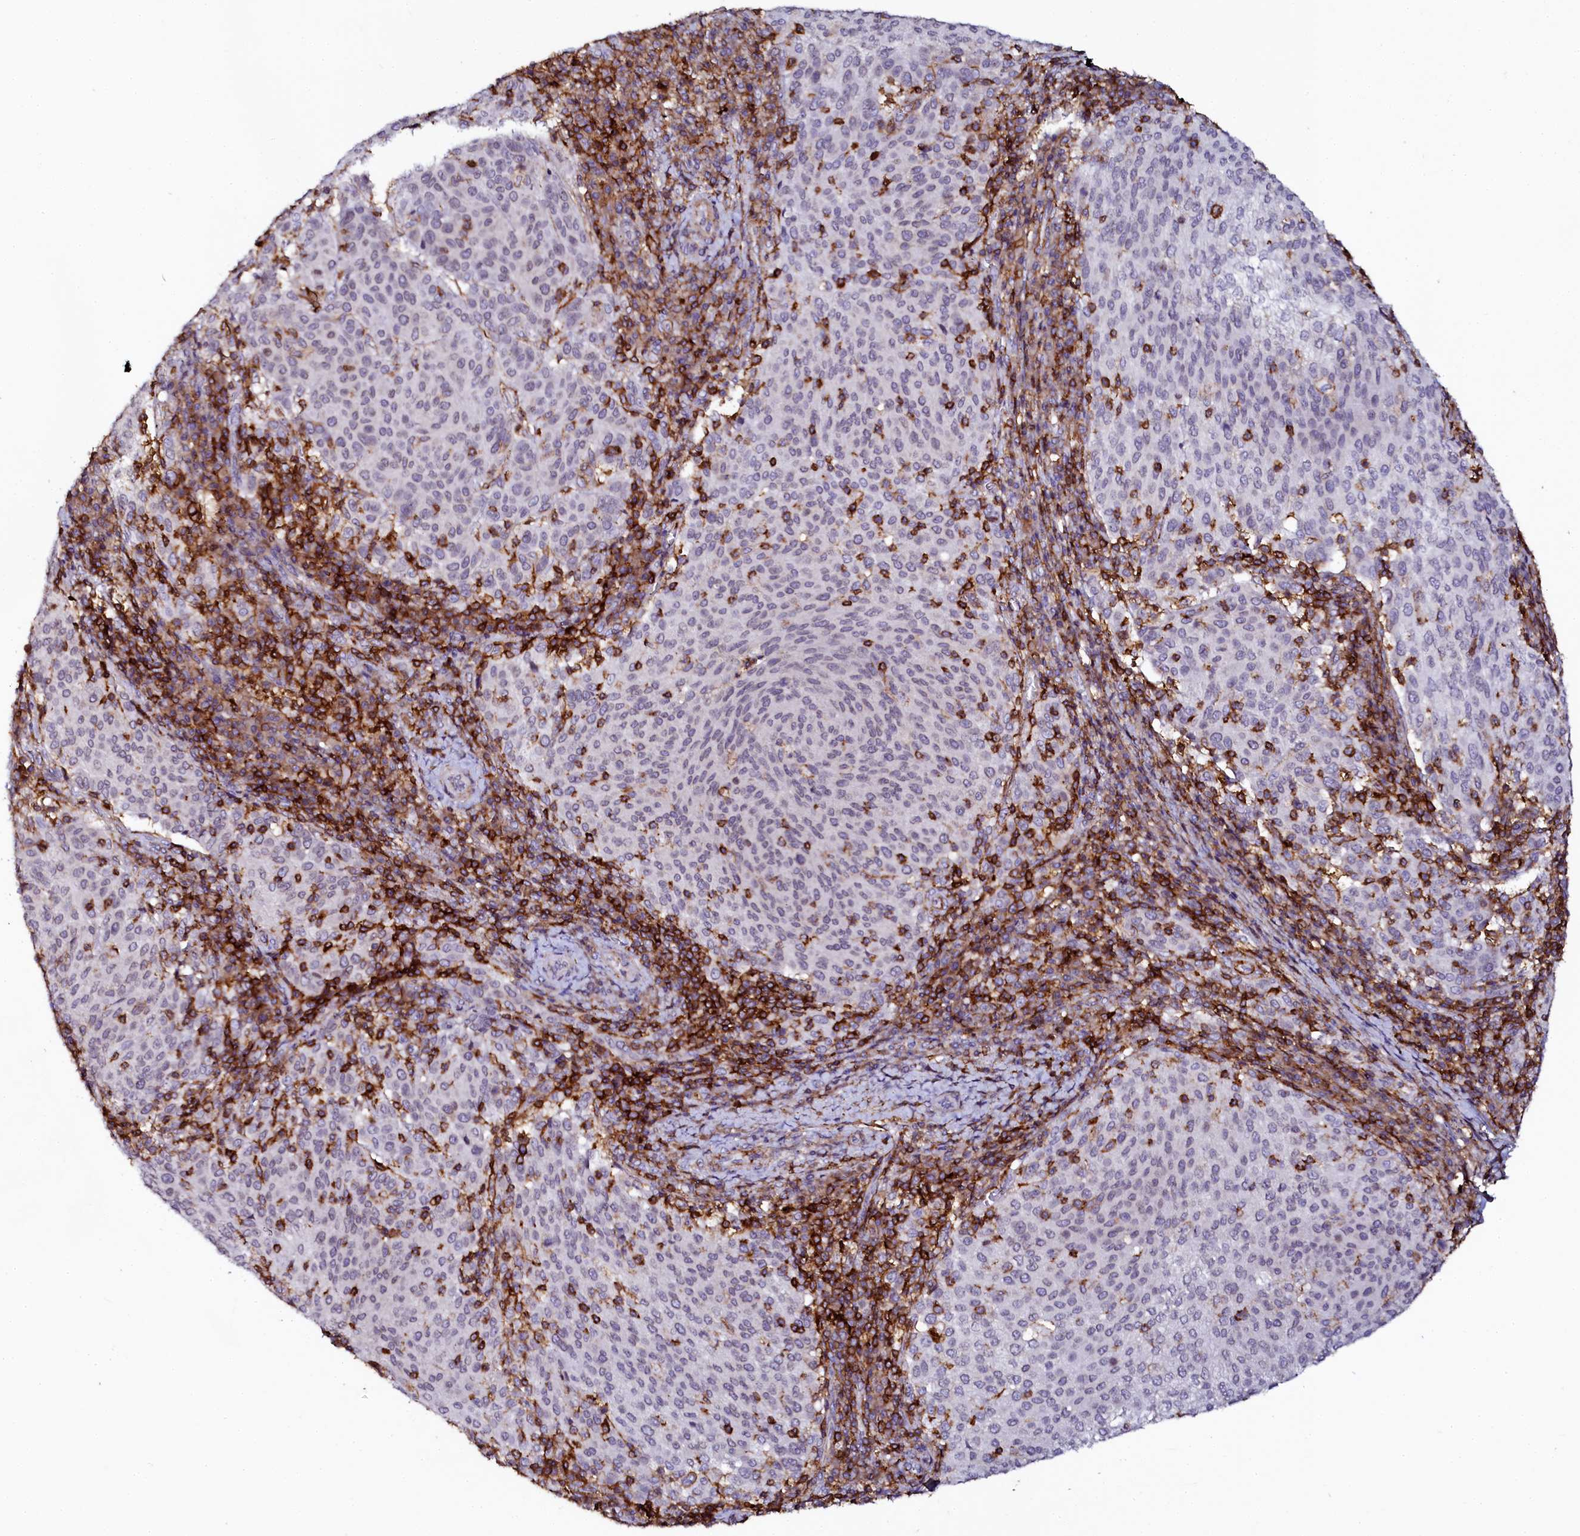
{"staining": {"intensity": "negative", "quantity": "none", "location": "none"}, "tissue": "cervical cancer", "cell_type": "Tumor cells", "image_type": "cancer", "snomed": [{"axis": "morphology", "description": "Squamous cell carcinoma, NOS"}, {"axis": "topography", "description": "Cervix"}], "caption": "Tumor cells are negative for protein expression in human cervical cancer. (Brightfield microscopy of DAB immunohistochemistry at high magnification).", "gene": "AAAS", "patient": {"sex": "female", "age": 46}}